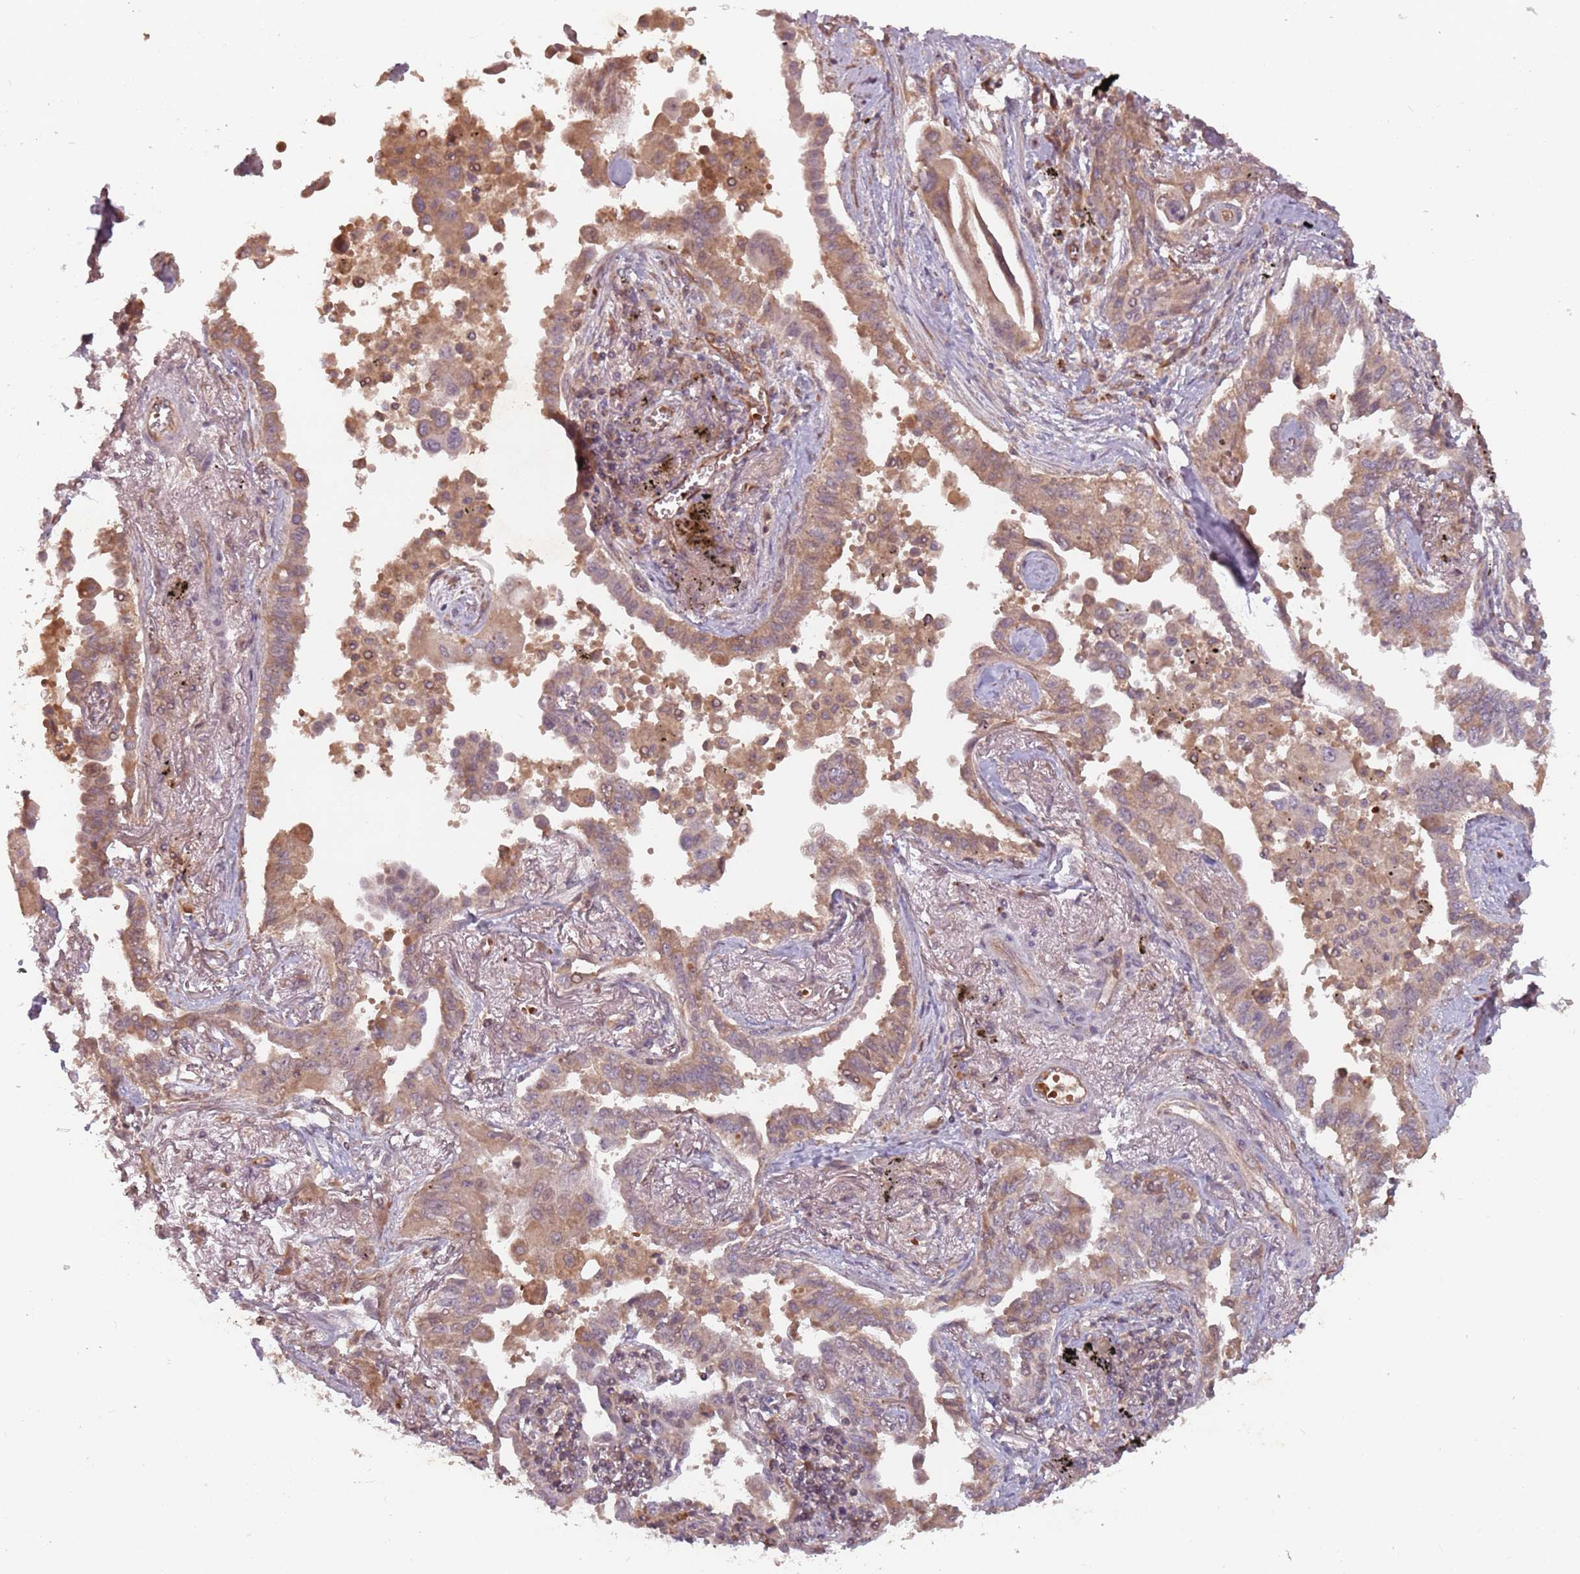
{"staining": {"intensity": "moderate", "quantity": "25%-75%", "location": "cytoplasmic/membranous"}, "tissue": "lung cancer", "cell_type": "Tumor cells", "image_type": "cancer", "snomed": [{"axis": "morphology", "description": "Adenocarcinoma, NOS"}, {"axis": "topography", "description": "Lung"}], "caption": "Brown immunohistochemical staining in lung adenocarcinoma shows moderate cytoplasmic/membranous expression in approximately 25%-75% of tumor cells.", "gene": "GPR180", "patient": {"sex": "male", "age": 67}}